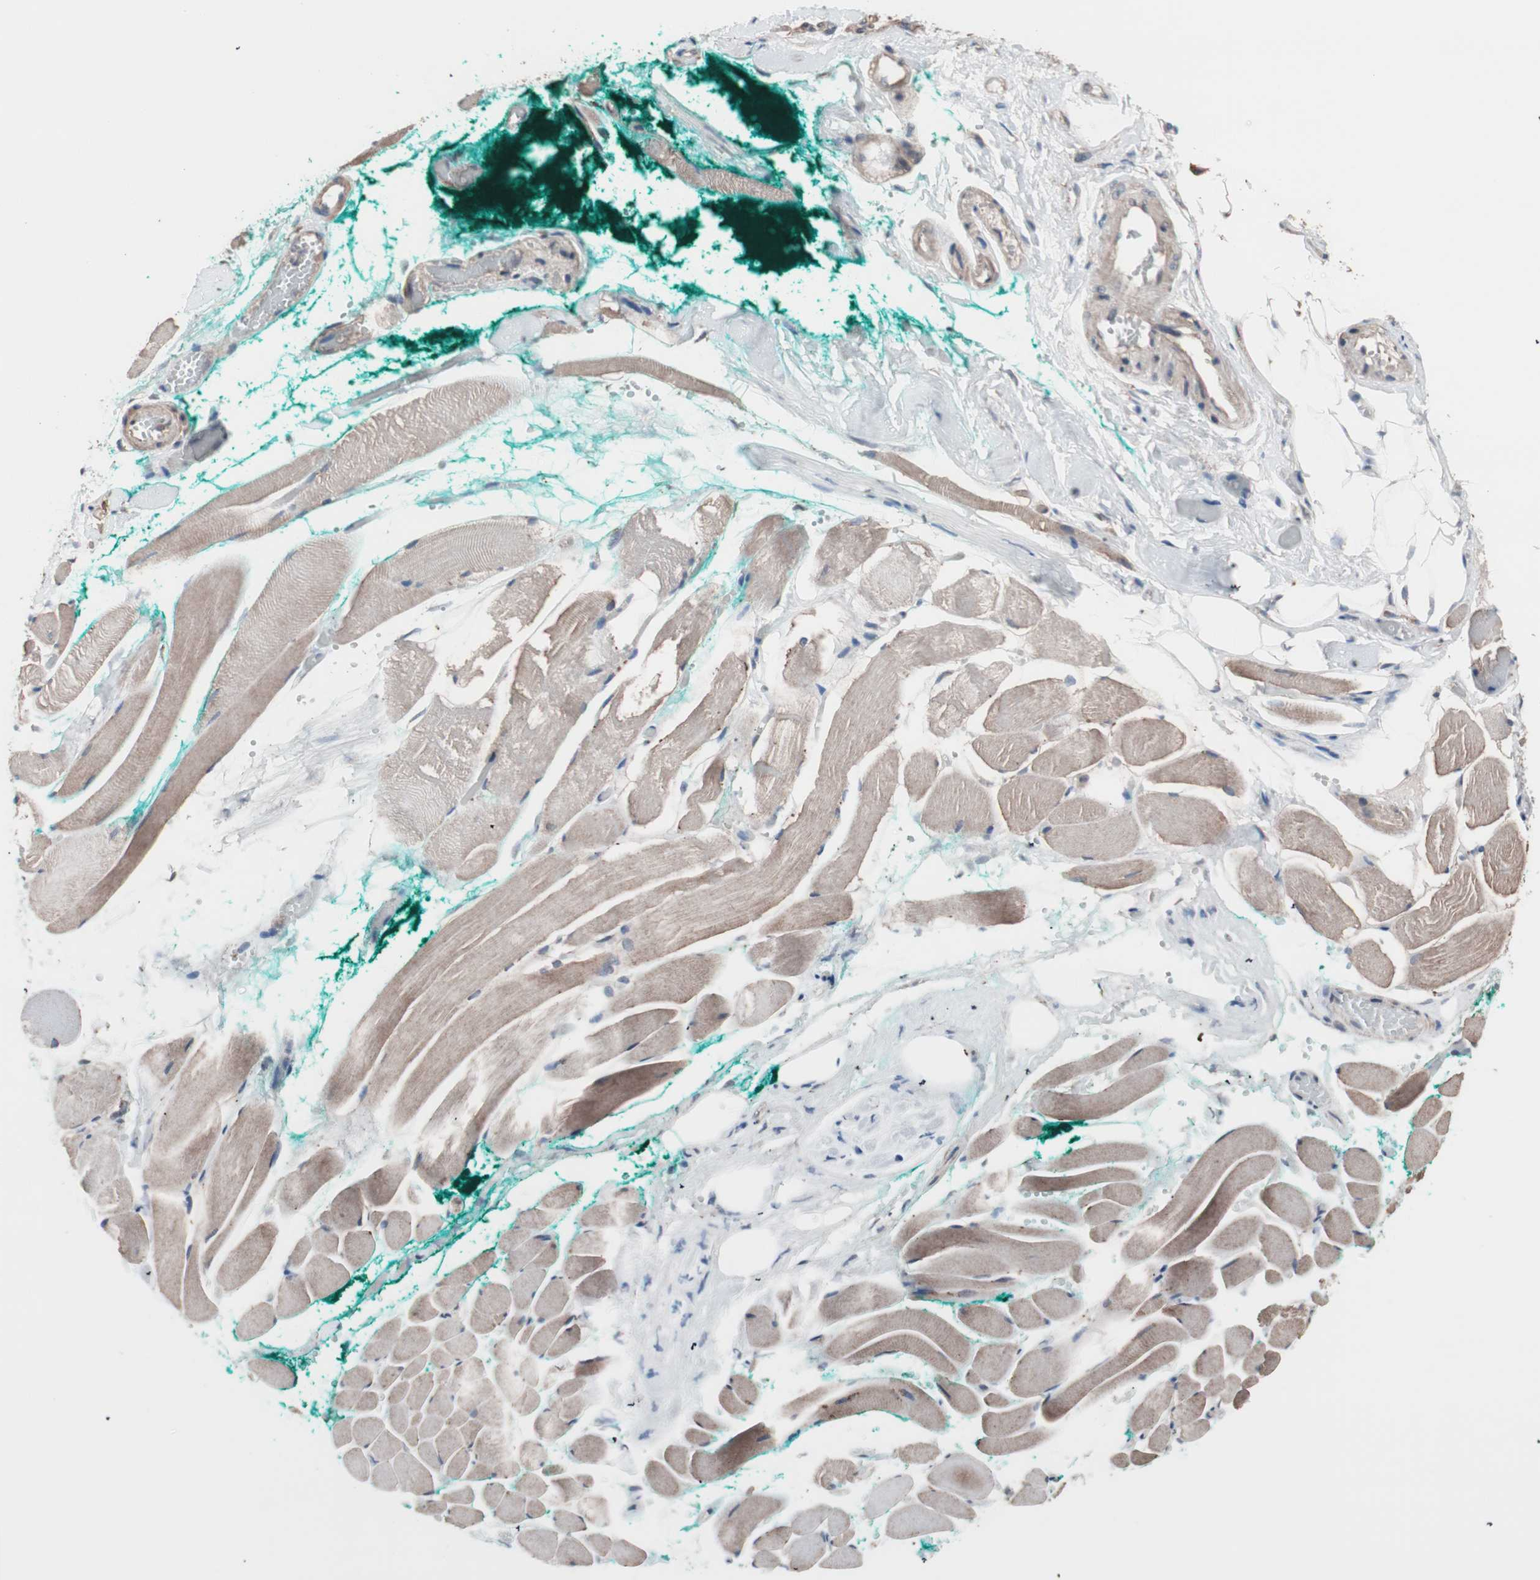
{"staining": {"intensity": "weak", "quantity": "25%-75%", "location": "cytoplasmic/membranous"}, "tissue": "skeletal muscle", "cell_type": "Myocytes", "image_type": "normal", "snomed": [{"axis": "morphology", "description": "Normal tissue, NOS"}, {"axis": "topography", "description": "Skeletal muscle"}, {"axis": "topography", "description": "Peripheral nerve tissue"}], "caption": "Skeletal muscle stained with a protein marker exhibits weak staining in myocytes.", "gene": "ATG7", "patient": {"sex": "female", "age": 84}}